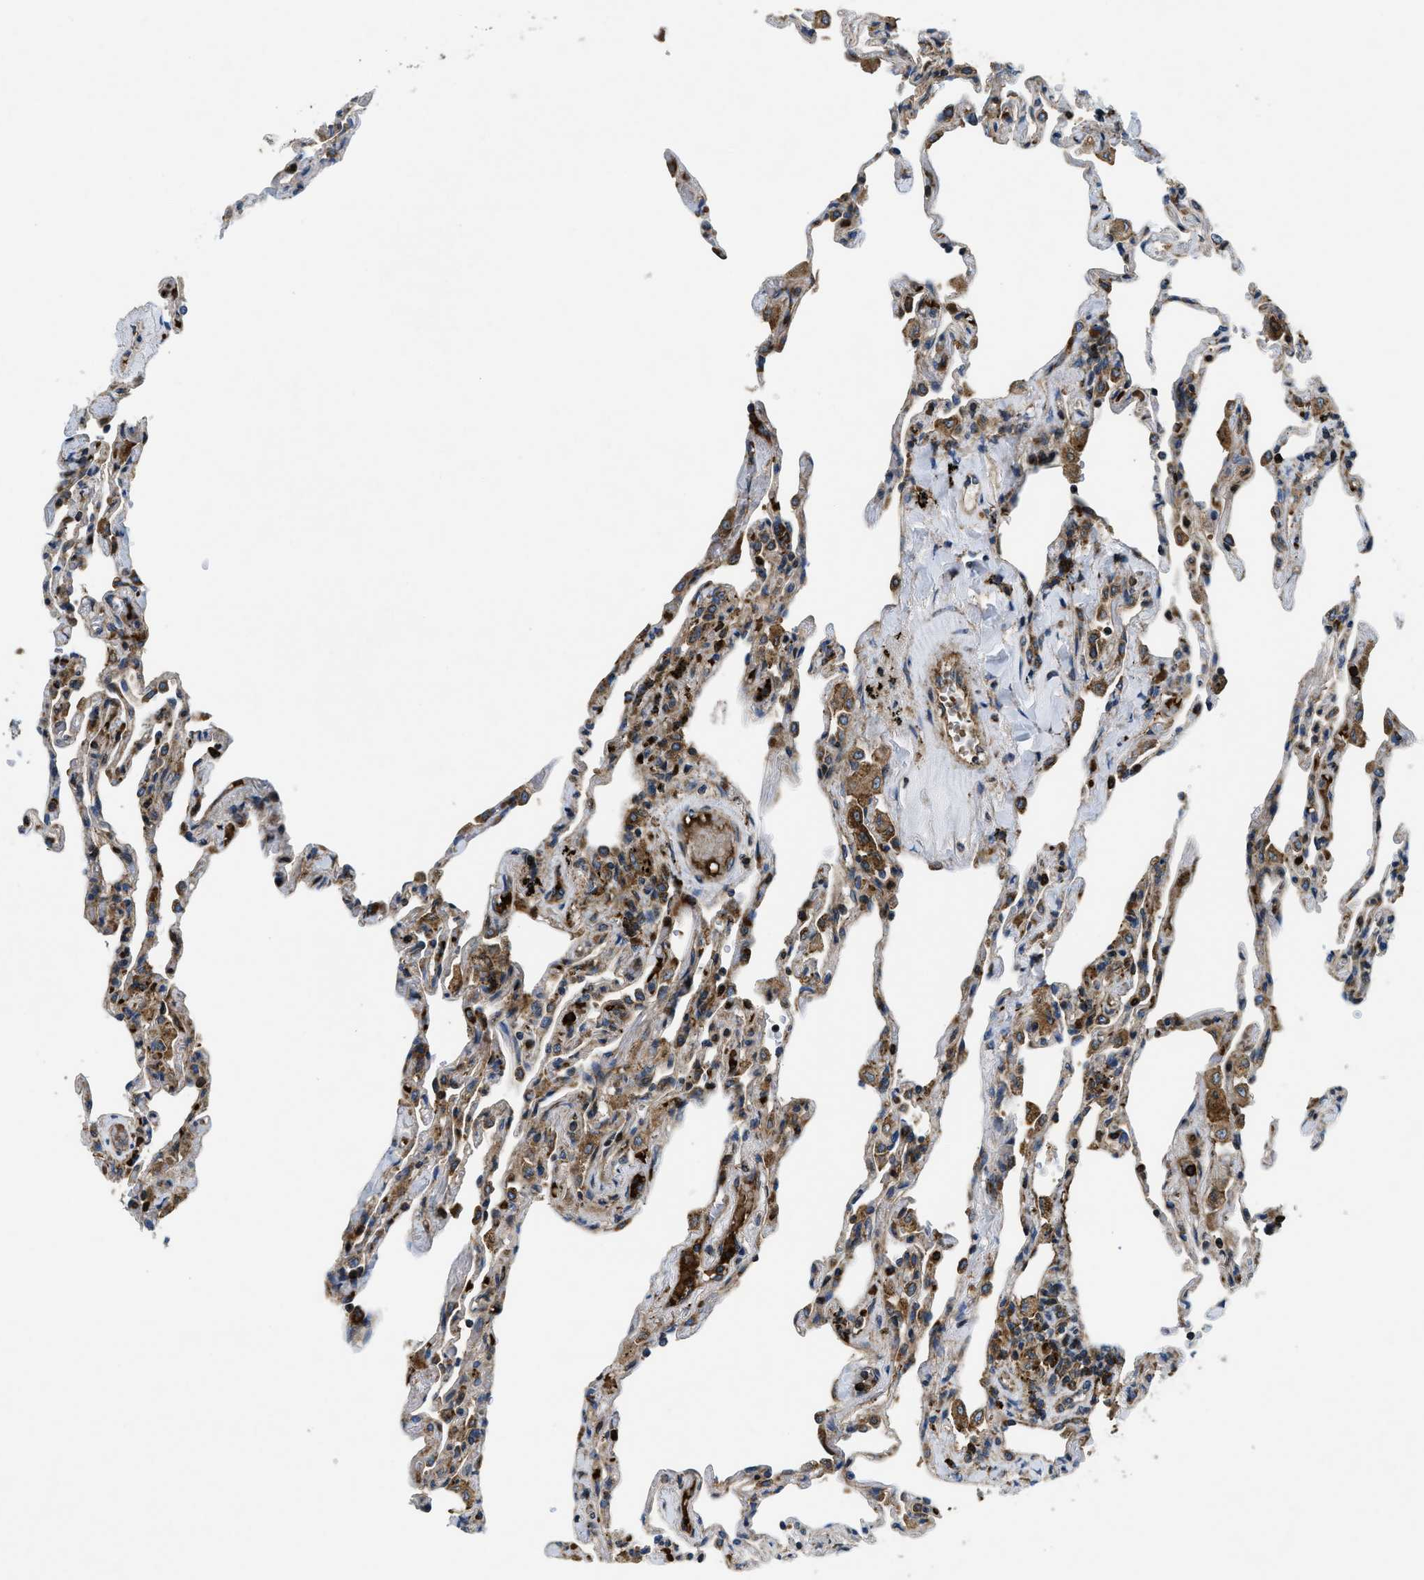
{"staining": {"intensity": "weak", "quantity": "25%-75%", "location": "cytoplasmic/membranous"}, "tissue": "lung", "cell_type": "Alveolar cells", "image_type": "normal", "snomed": [{"axis": "morphology", "description": "Normal tissue, NOS"}, {"axis": "topography", "description": "Lung"}], "caption": "Protein analysis of benign lung exhibits weak cytoplasmic/membranous expression in about 25%-75% of alveolar cells. (IHC, brightfield microscopy, high magnification).", "gene": "CSPG4", "patient": {"sex": "male", "age": 59}}